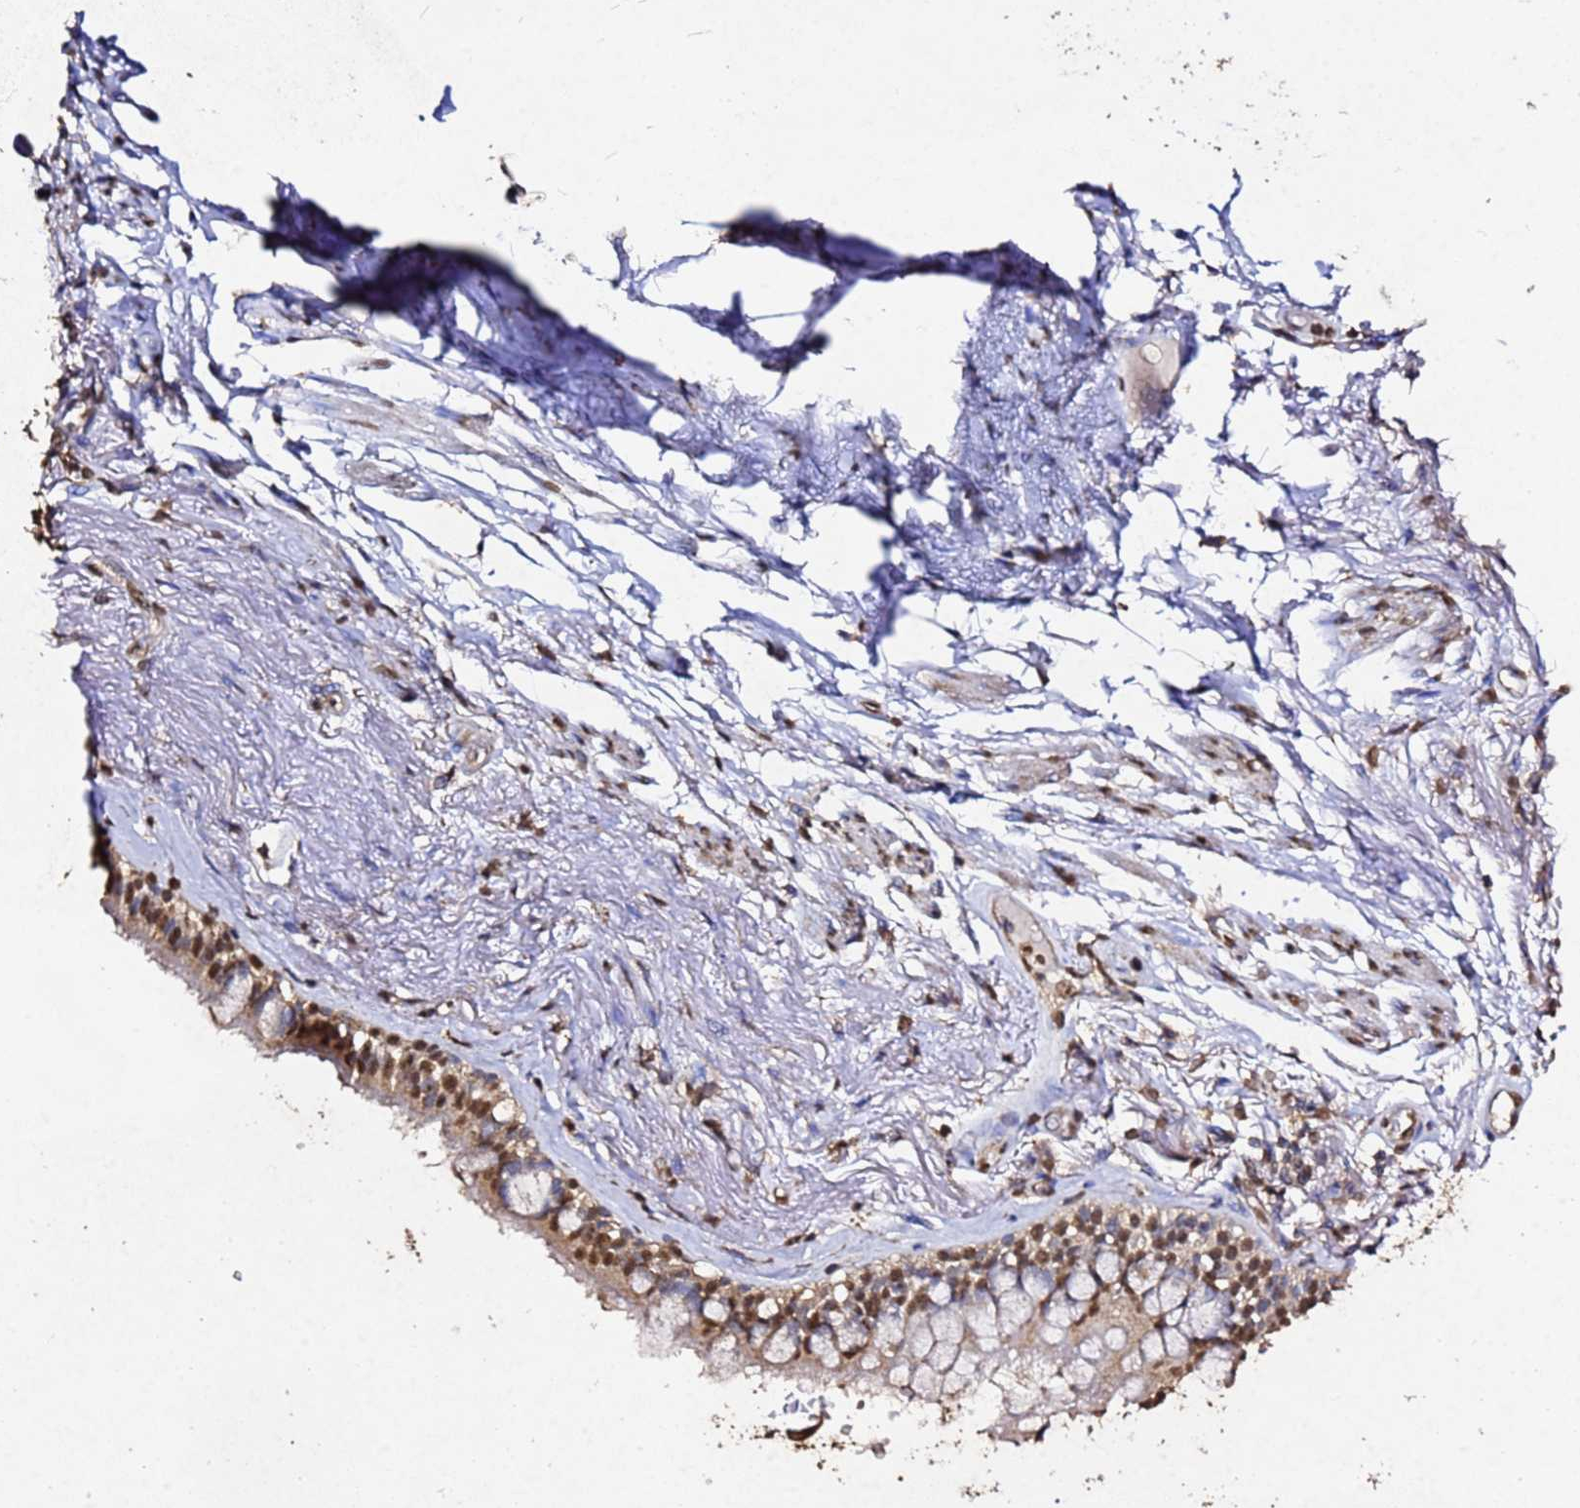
{"staining": {"intensity": "moderate", "quantity": ">75%", "location": "nuclear"}, "tissue": "bronchus", "cell_type": "Respiratory epithelial cells", "image_type": "normal", "snomed": [{"axis": "morphology", "description": "Normal tissue, NOS"}, {"axis": "topography", "description": "Bronchus"}], "caption": "IHC of benign human bronchus reveals medium levels of moderate nuclear expression in about >75% of respiratory epithelial cells.", "gene": "MYOCD", "patient": {"sex": "male", "age": 70}}